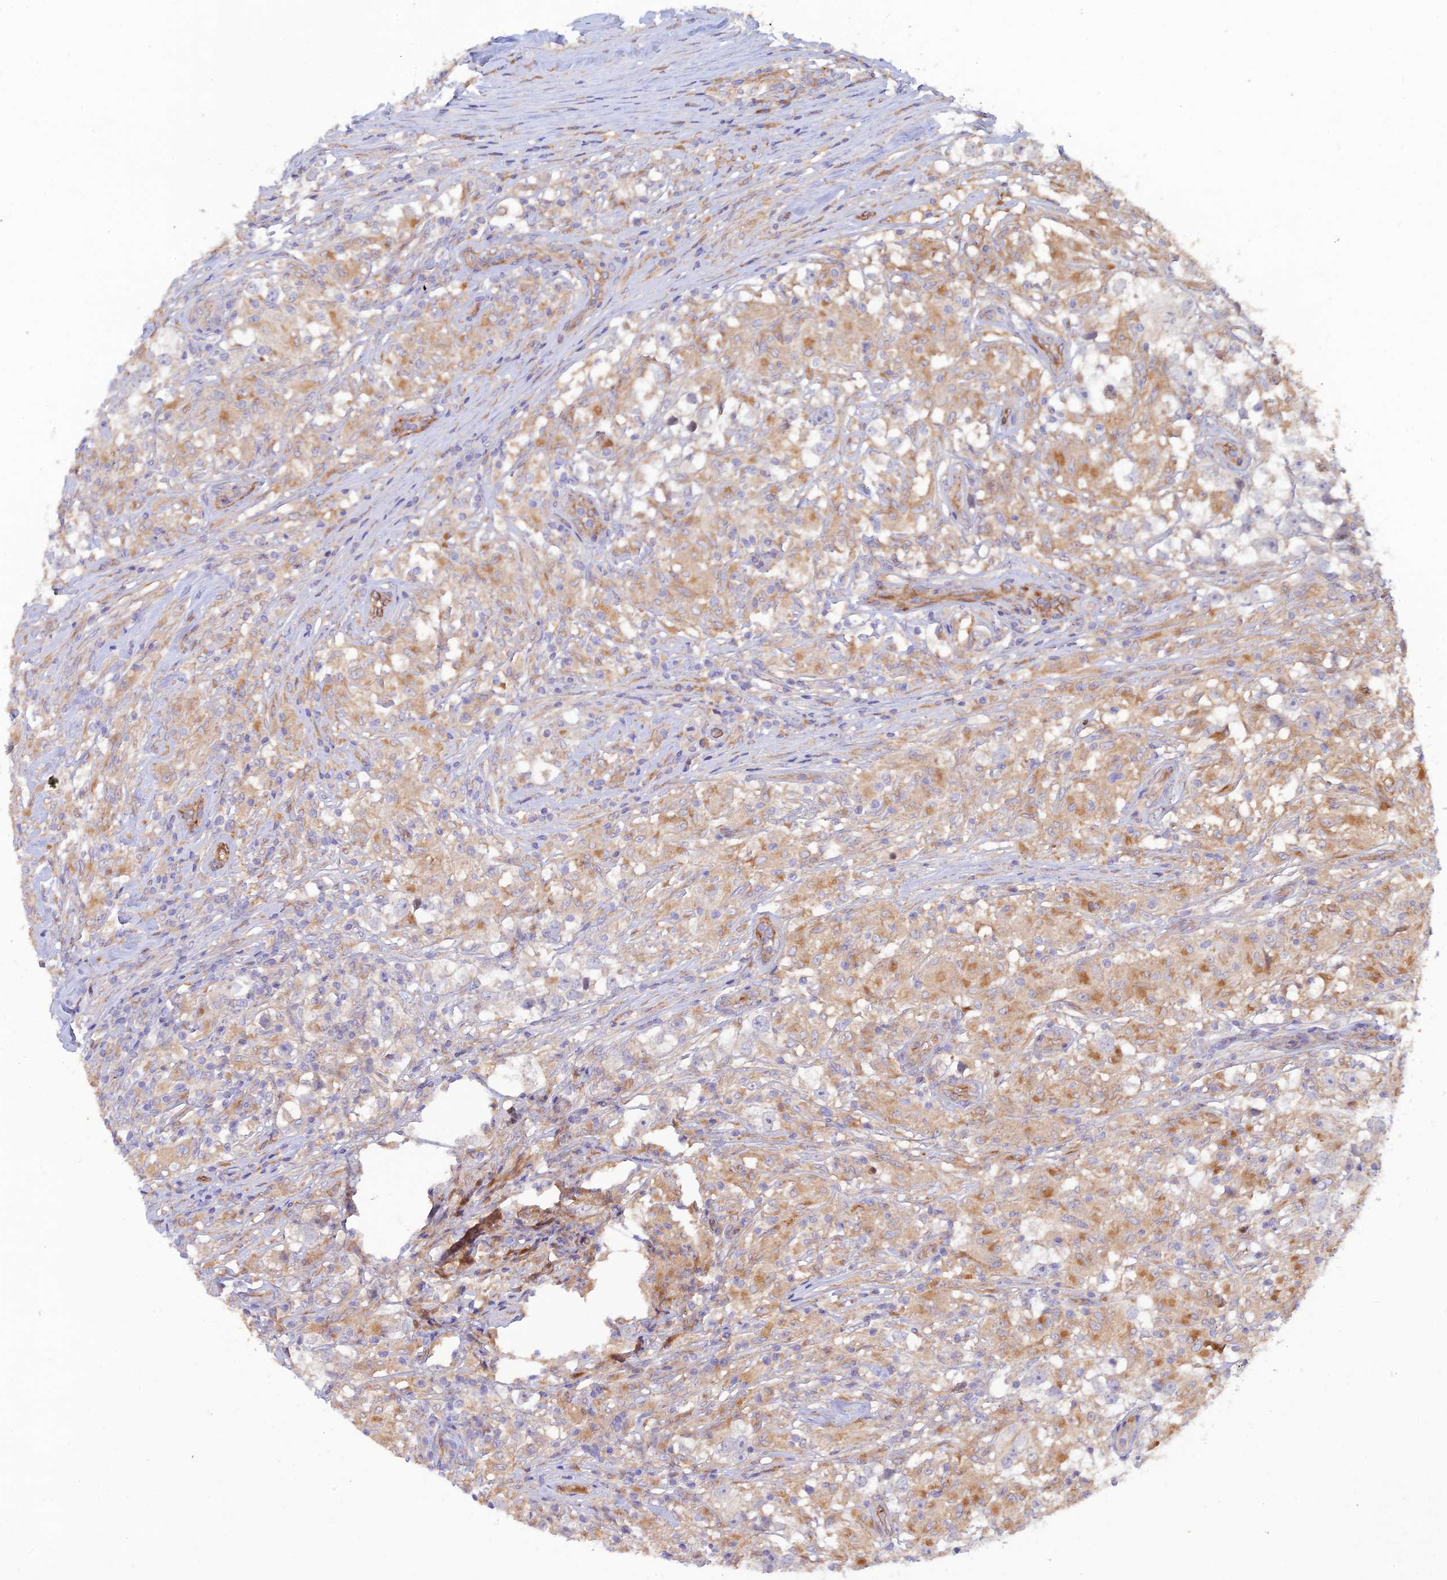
{"staining": {"intensity": "negative", "quantity": "none", "location": "none"}, "tissue": "testis cancer", "cell_type": "Tumor cells", "image_type": "cancer", "snomed": [{"axis": "morphology", "description": "Seminoma, NOS"}, {"axis": "topography", "description": "Testis"}], "caption": "Tumor cells are negative for brown protein staining in seminoma (testis).", "gene": "GMCL1", "patient": {"sex": "male", "age": 46}}